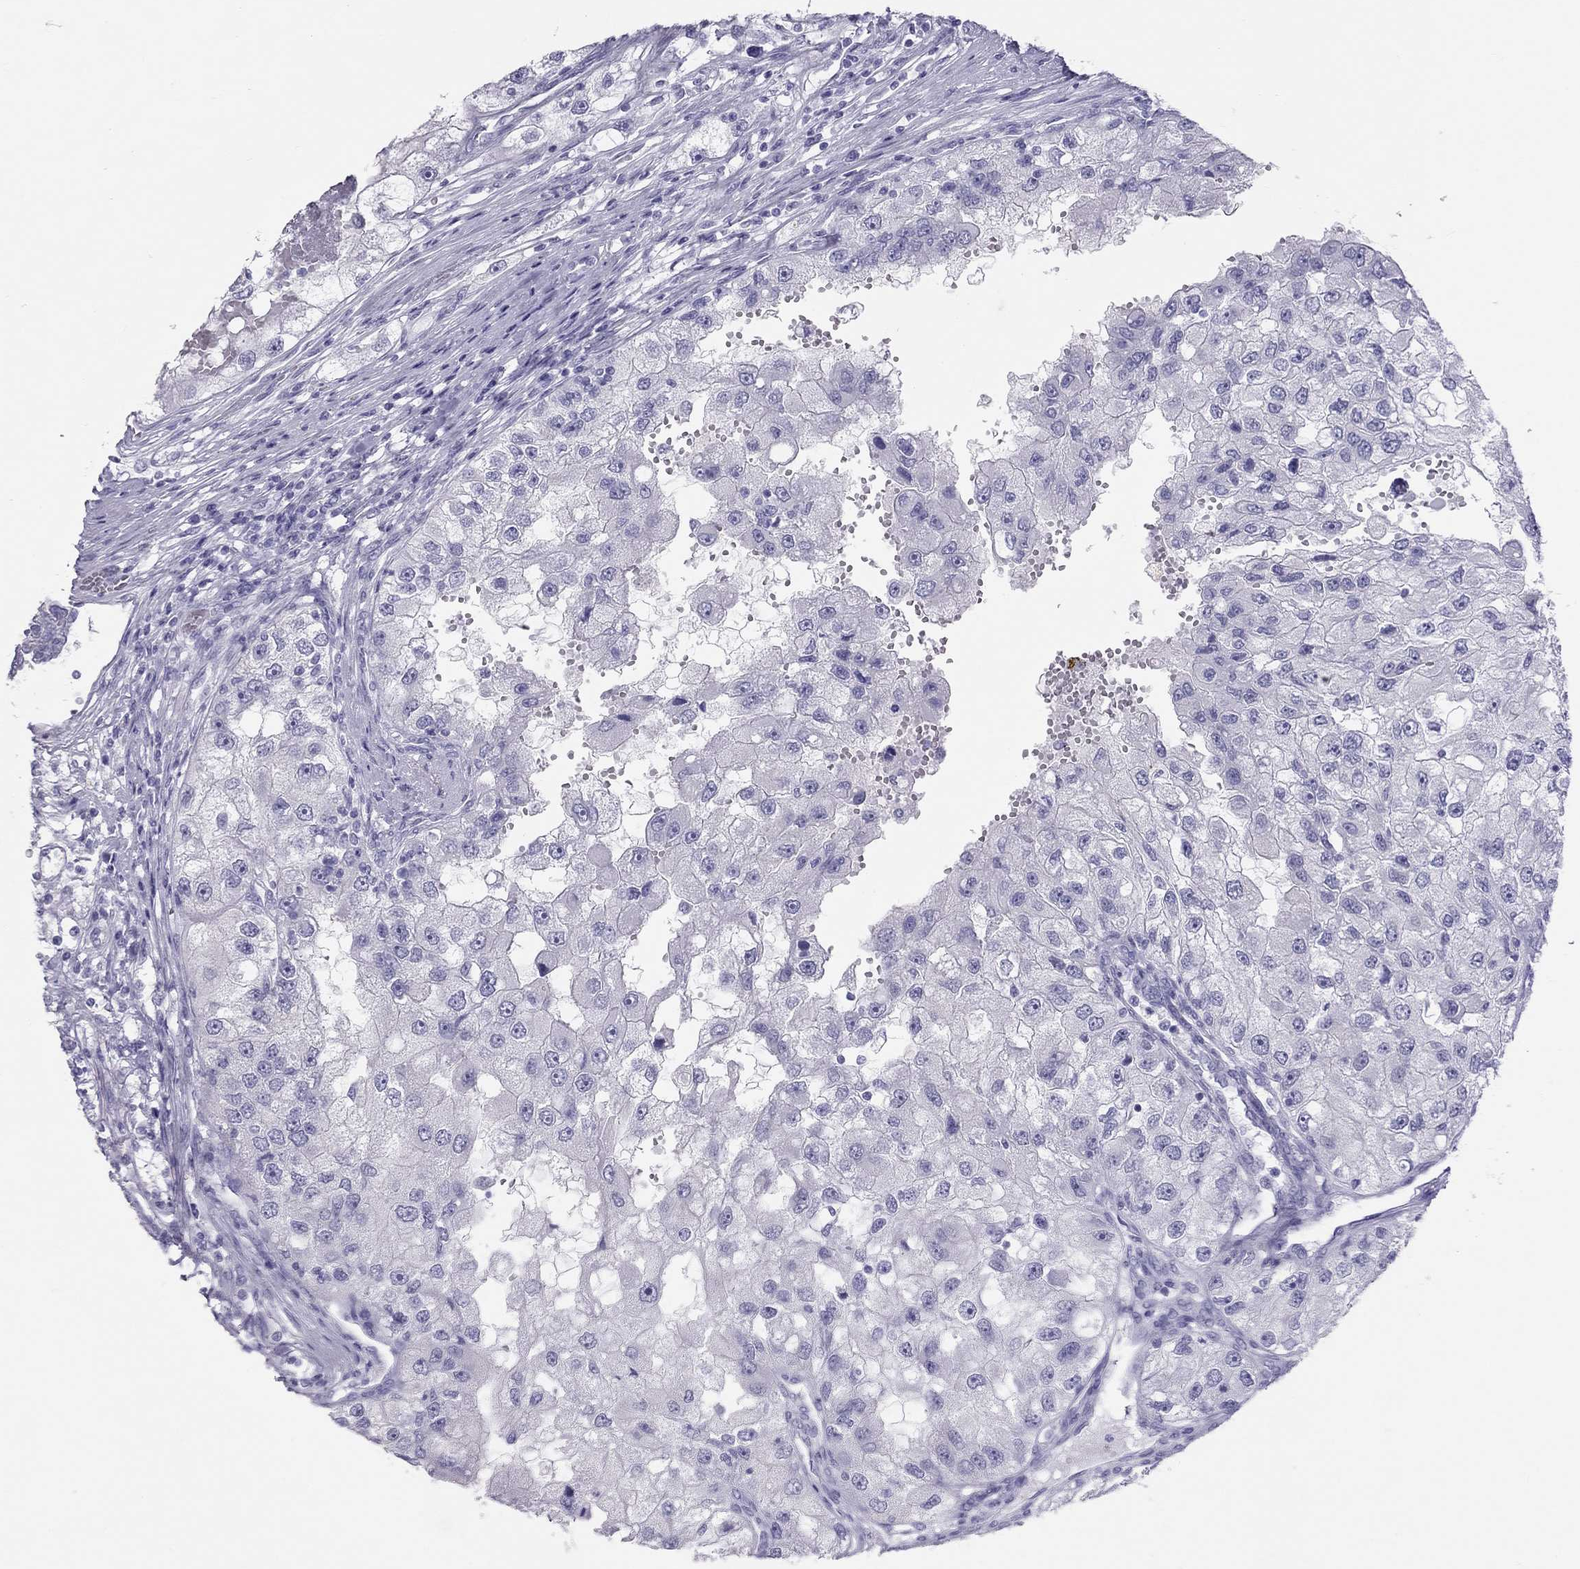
{"staining": {"intensity": "negative", "quantity": "none", "location": "none"}, "tissue": "renal cancer", "cell_type": "Tumor cells", "image_type": "cancer", "snomed": [{"axis": "morphology", "description": "Adenocarcinoma, NOS"}, {"axis": "topography", "description": "Kidney"}], "caption": "An image of renal cancer (adenocarcinoma) stained for a protein demonstrates no brown staining in tumor cells.", "gene": "PSMB11", "patient": {"sex": "male", "age": 63}}